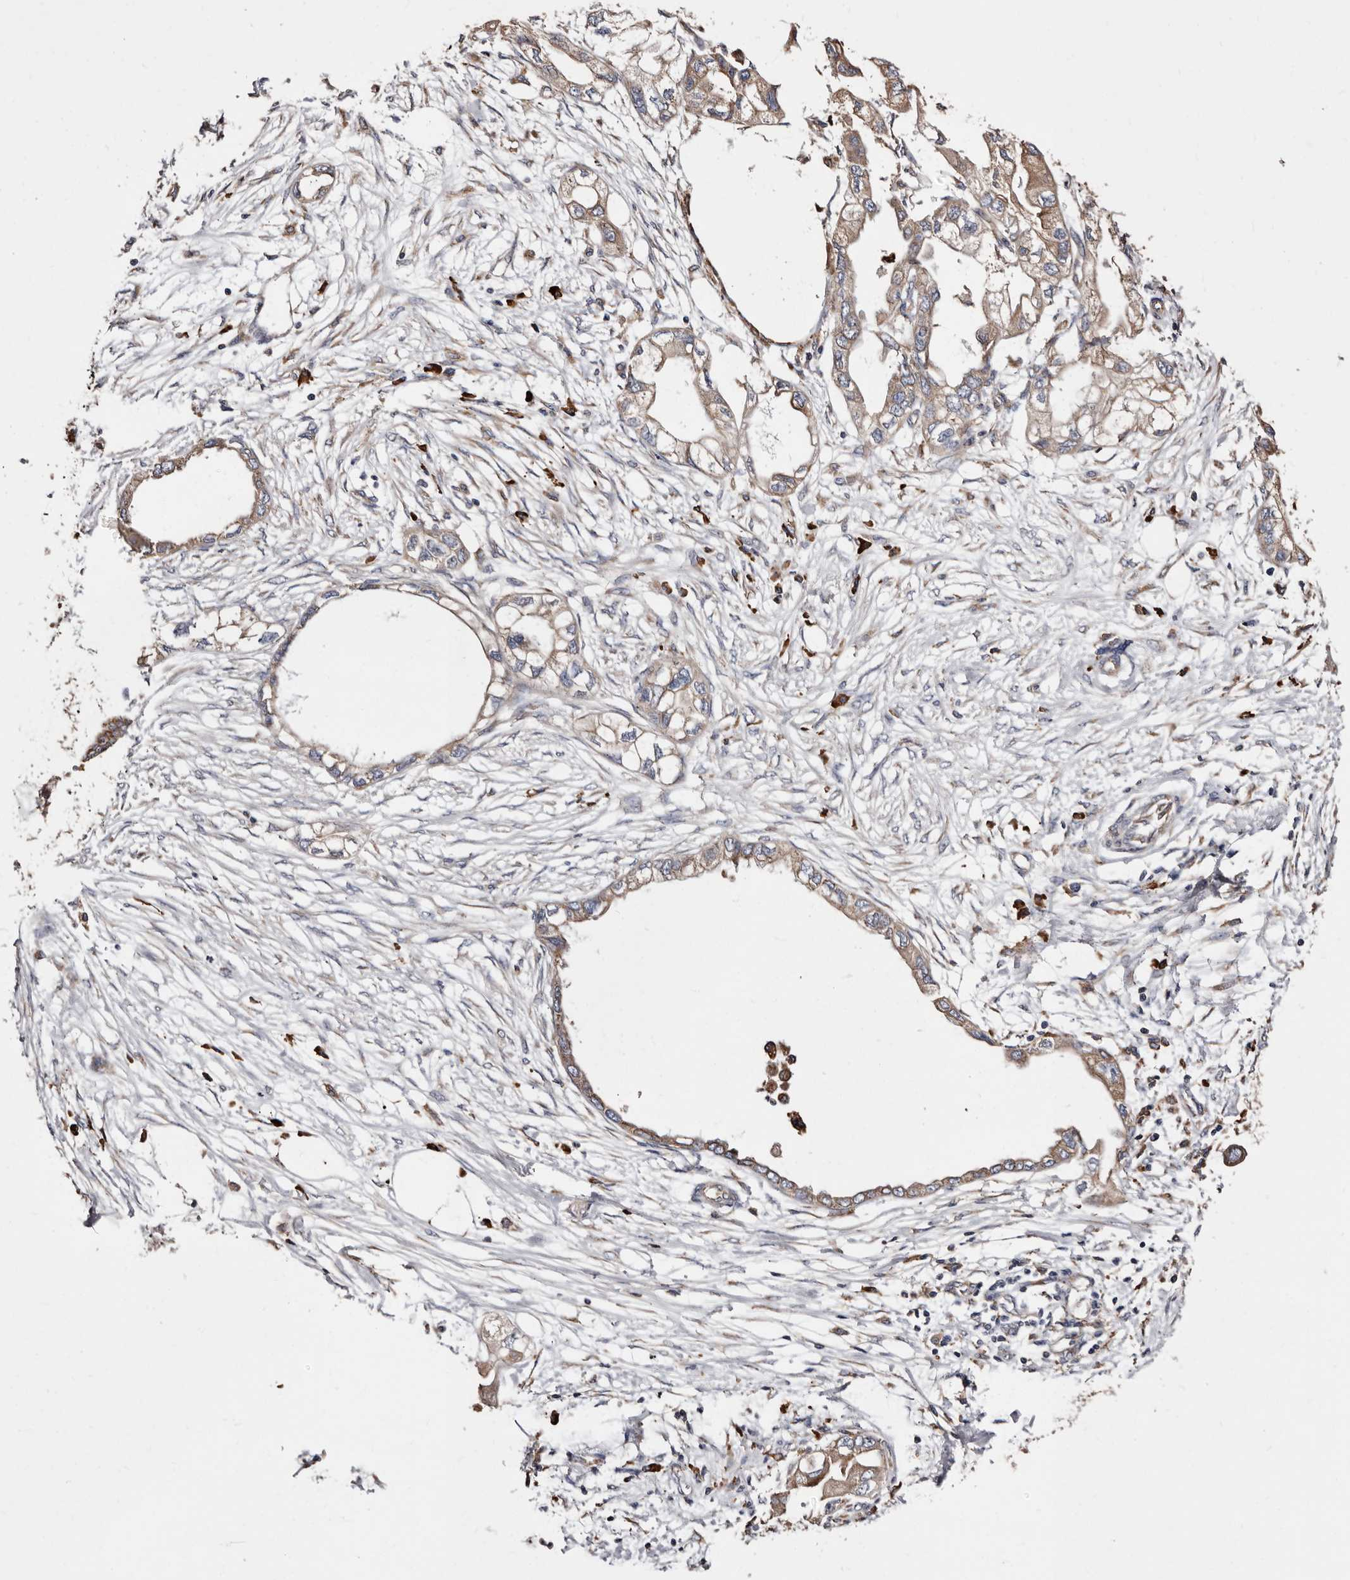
{"staining": {"intensity": "moderate", "quantity": ">75%", "location": "cytoplasmic/membranous"}, "tissue": "endometrial cancer", "cell_type": "Tumor cells", "image_type": "cancer", "snomed": [{"axis": "morphology", "description": "Adenocarcinoma, NOS"}, {"axis": "morphology", "description": "Adenocarcinoma, metastatic, NOS"}, {"axis": "topography", "description": "Adipose tissue"}, {"axis": "topography", "description": "Endometrium"}], "caption": "The image demonstrates staining of endometrial metastatic adenocarcinoma, revealing moderate cytoplasmic/membranous protein staining (brown color) within tumor cells.", "gene": "ACBD6", "patient": {"sex": "female", "age": 67}}